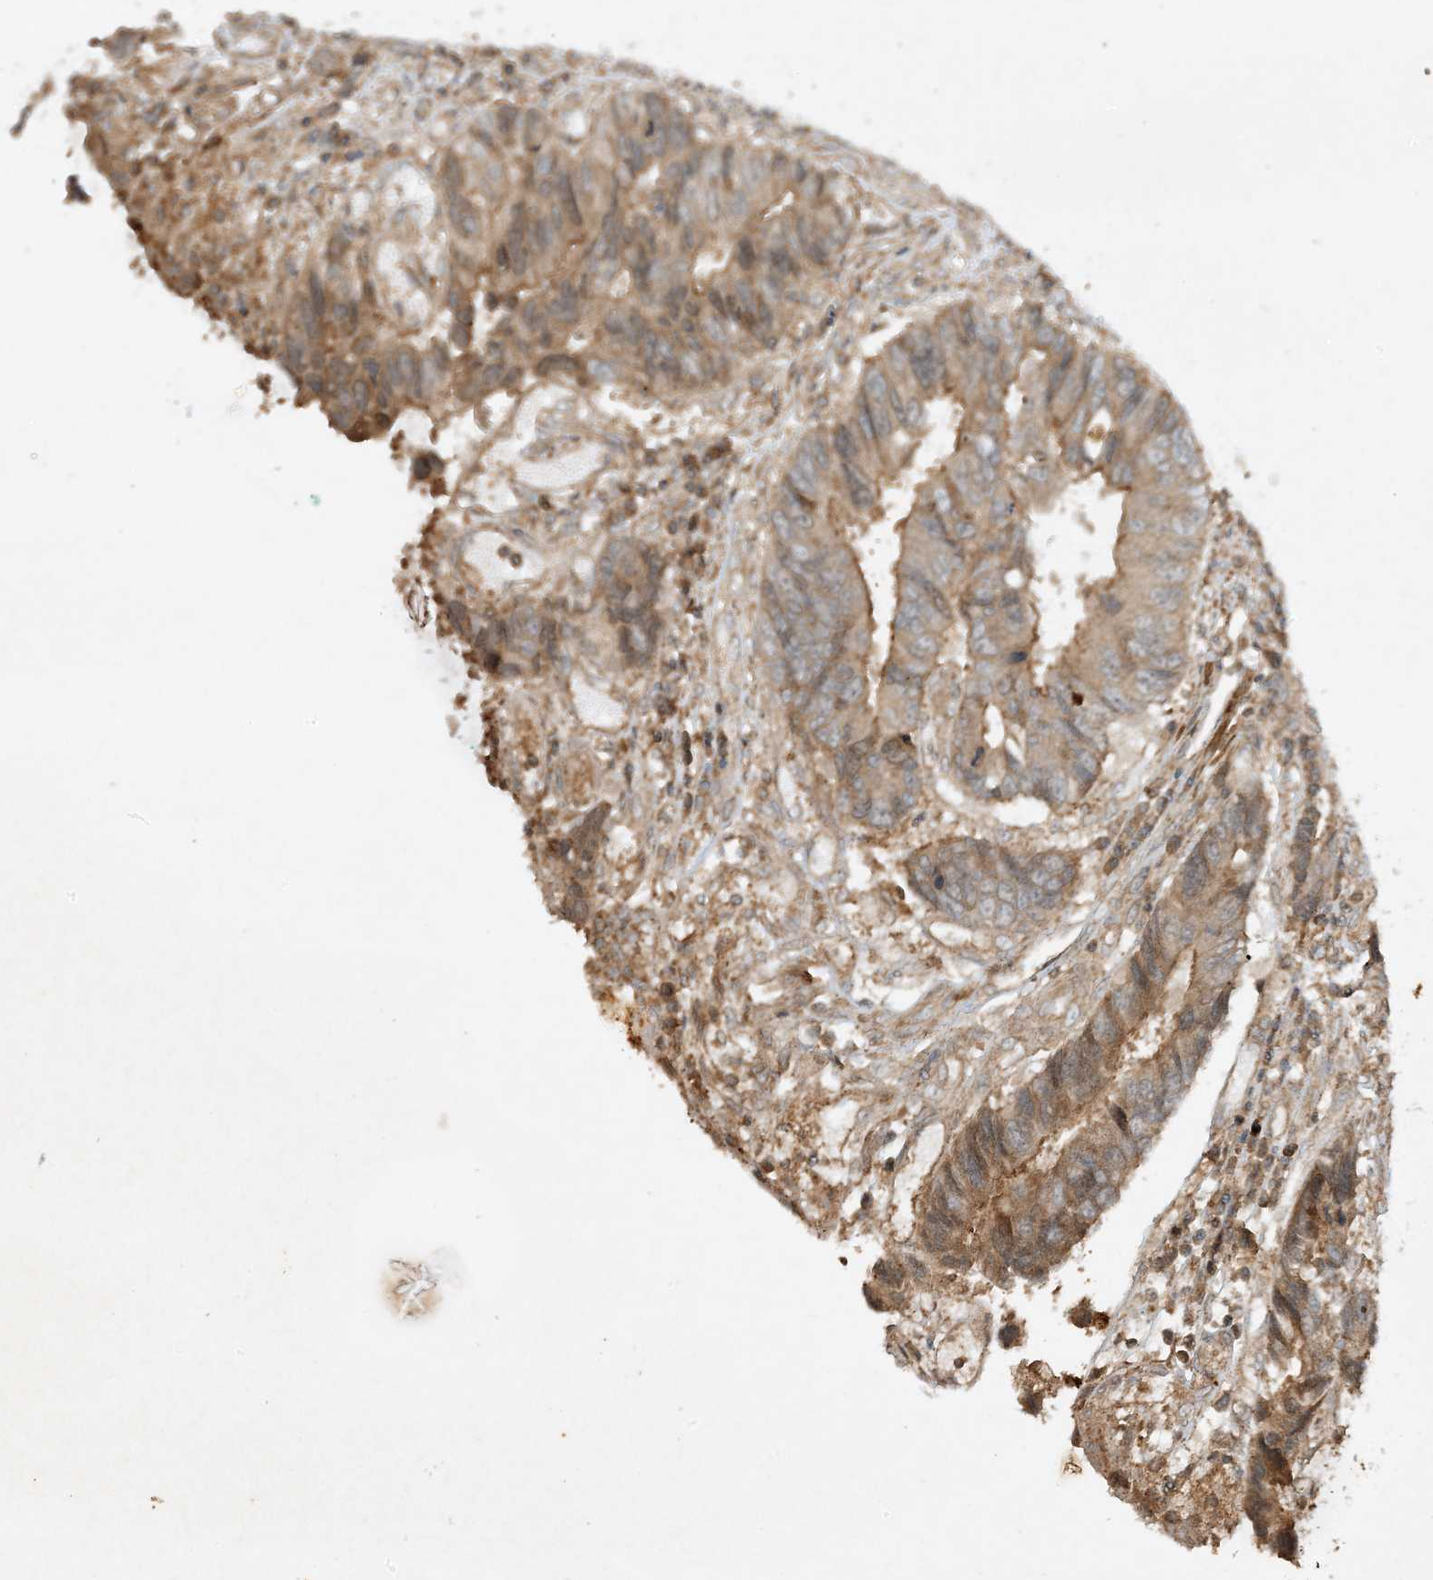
{"staining": {"intensity": "moderate", "quantity": ">75%", "location": "cytoplasmic/membranous"}, "tissue": "colorectal cancer", "cell_type": "Tumor cells", "image_type": "cancer", "snomed": [{"axis": "morphology", "description": "Adenocarcinoma, NOS"}, {"axis": "topography", "description": "Rectum"}], "caption": "Protein staining of colorectal adenocarcinoma tissue shows moderate cytoplasmic/membranous staining in about >75% of tumor cells.", "gene": "XRN1", "patient": {"sex": "male", "age": 84}}